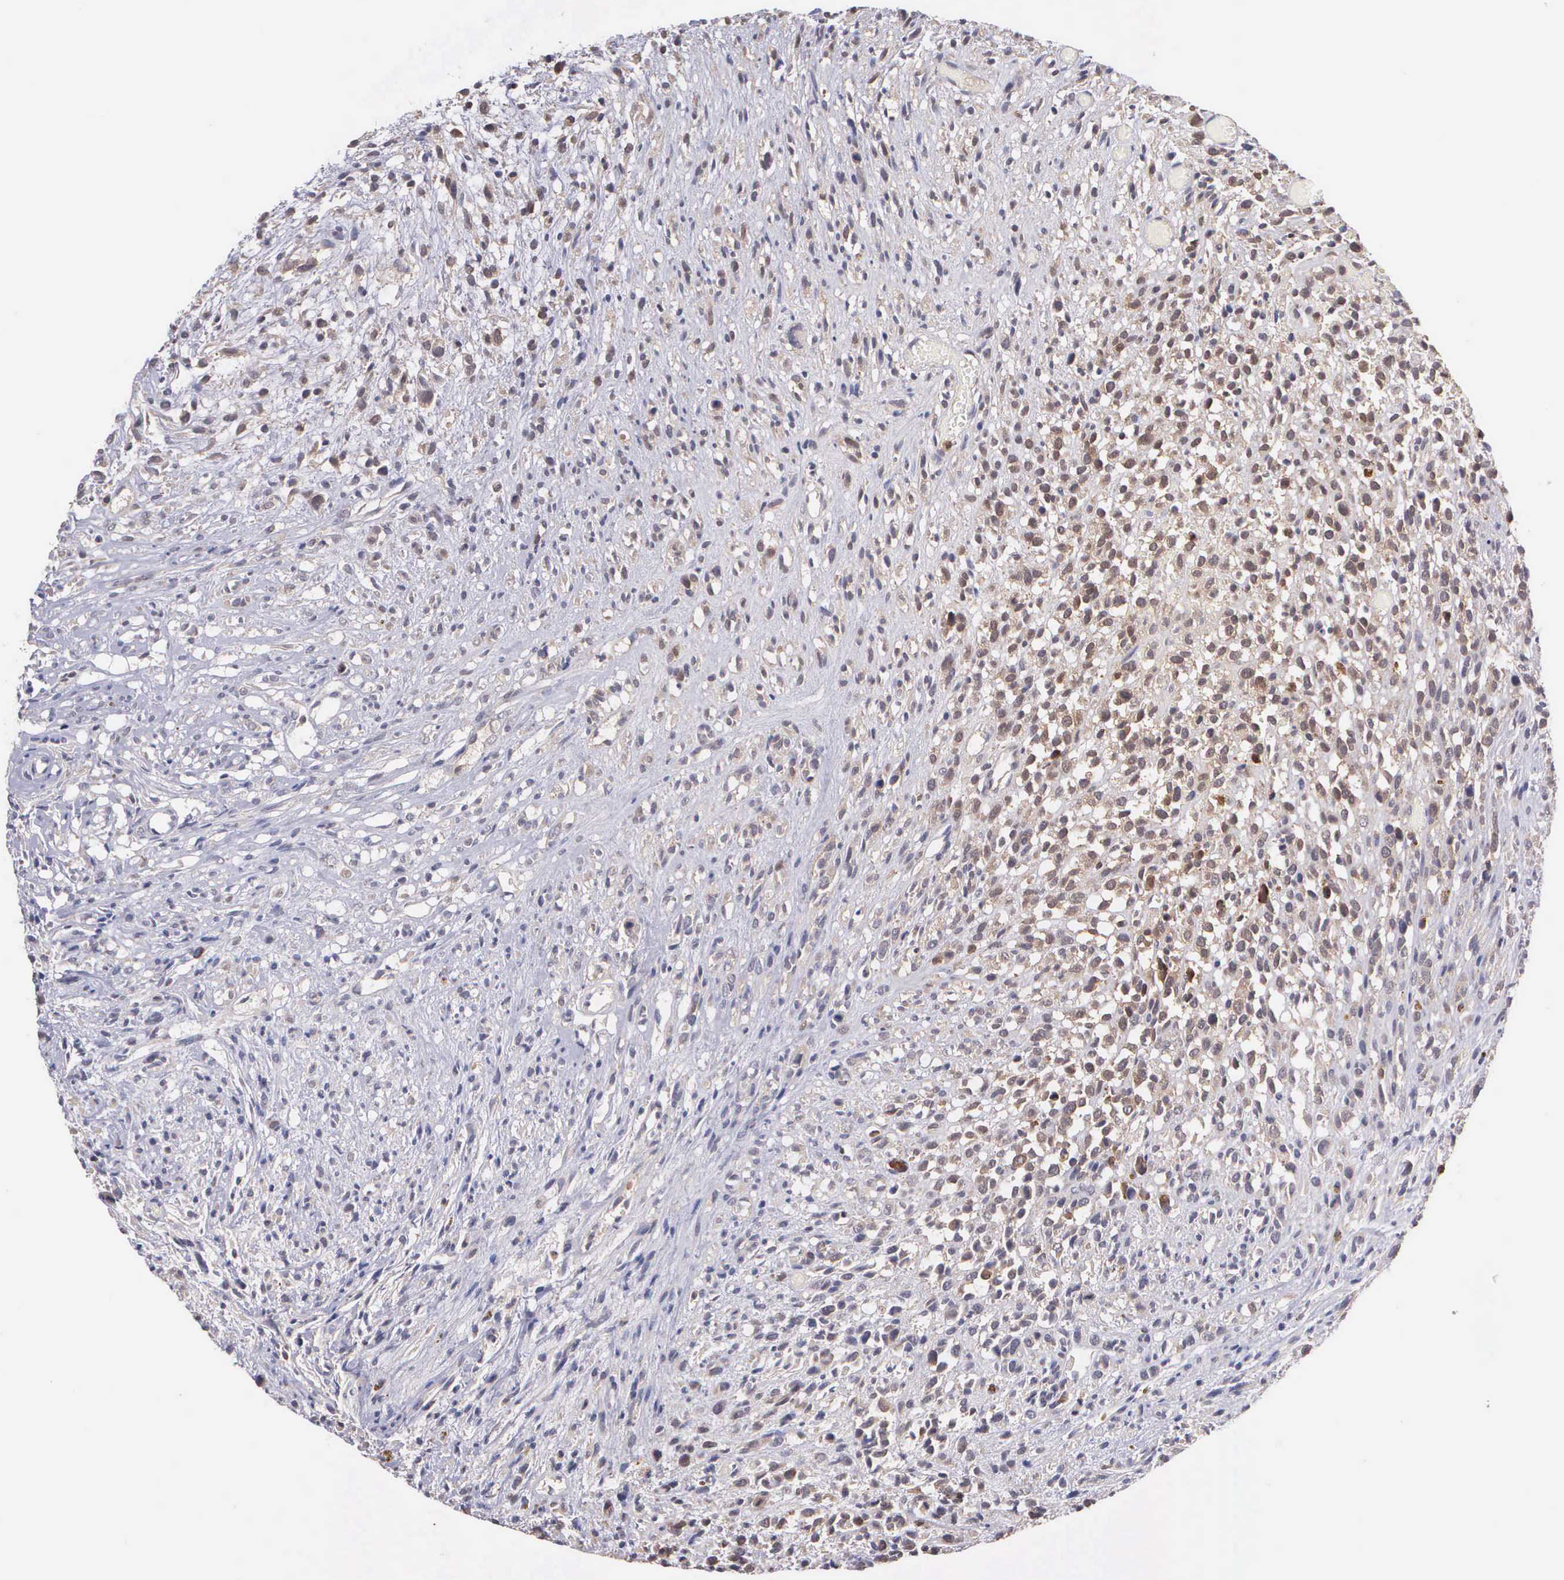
{"staining": {"intensity": "weak", "quantity": "25%-75%", "location": "cytoplasmic/membranous,nuclear"}, "tissue": "glioma", "cell_type": "Tumor cells", "image_type": "cancer", "snomed": [{"axis": "morphology", "description": "Glioma, malignant, High grade"}, {"axis": "topography", "description": "Brain"}], "caption": "An immunohistochemistry image of neoplastic tissue is shown. Protein staining in brown labels weak cytoplasmic/membranous and nuclear positivity in malignant glioma (high-grade) within tumor cells.", "gene": "BID", "patient": {"sex": "male", "age": 66}}